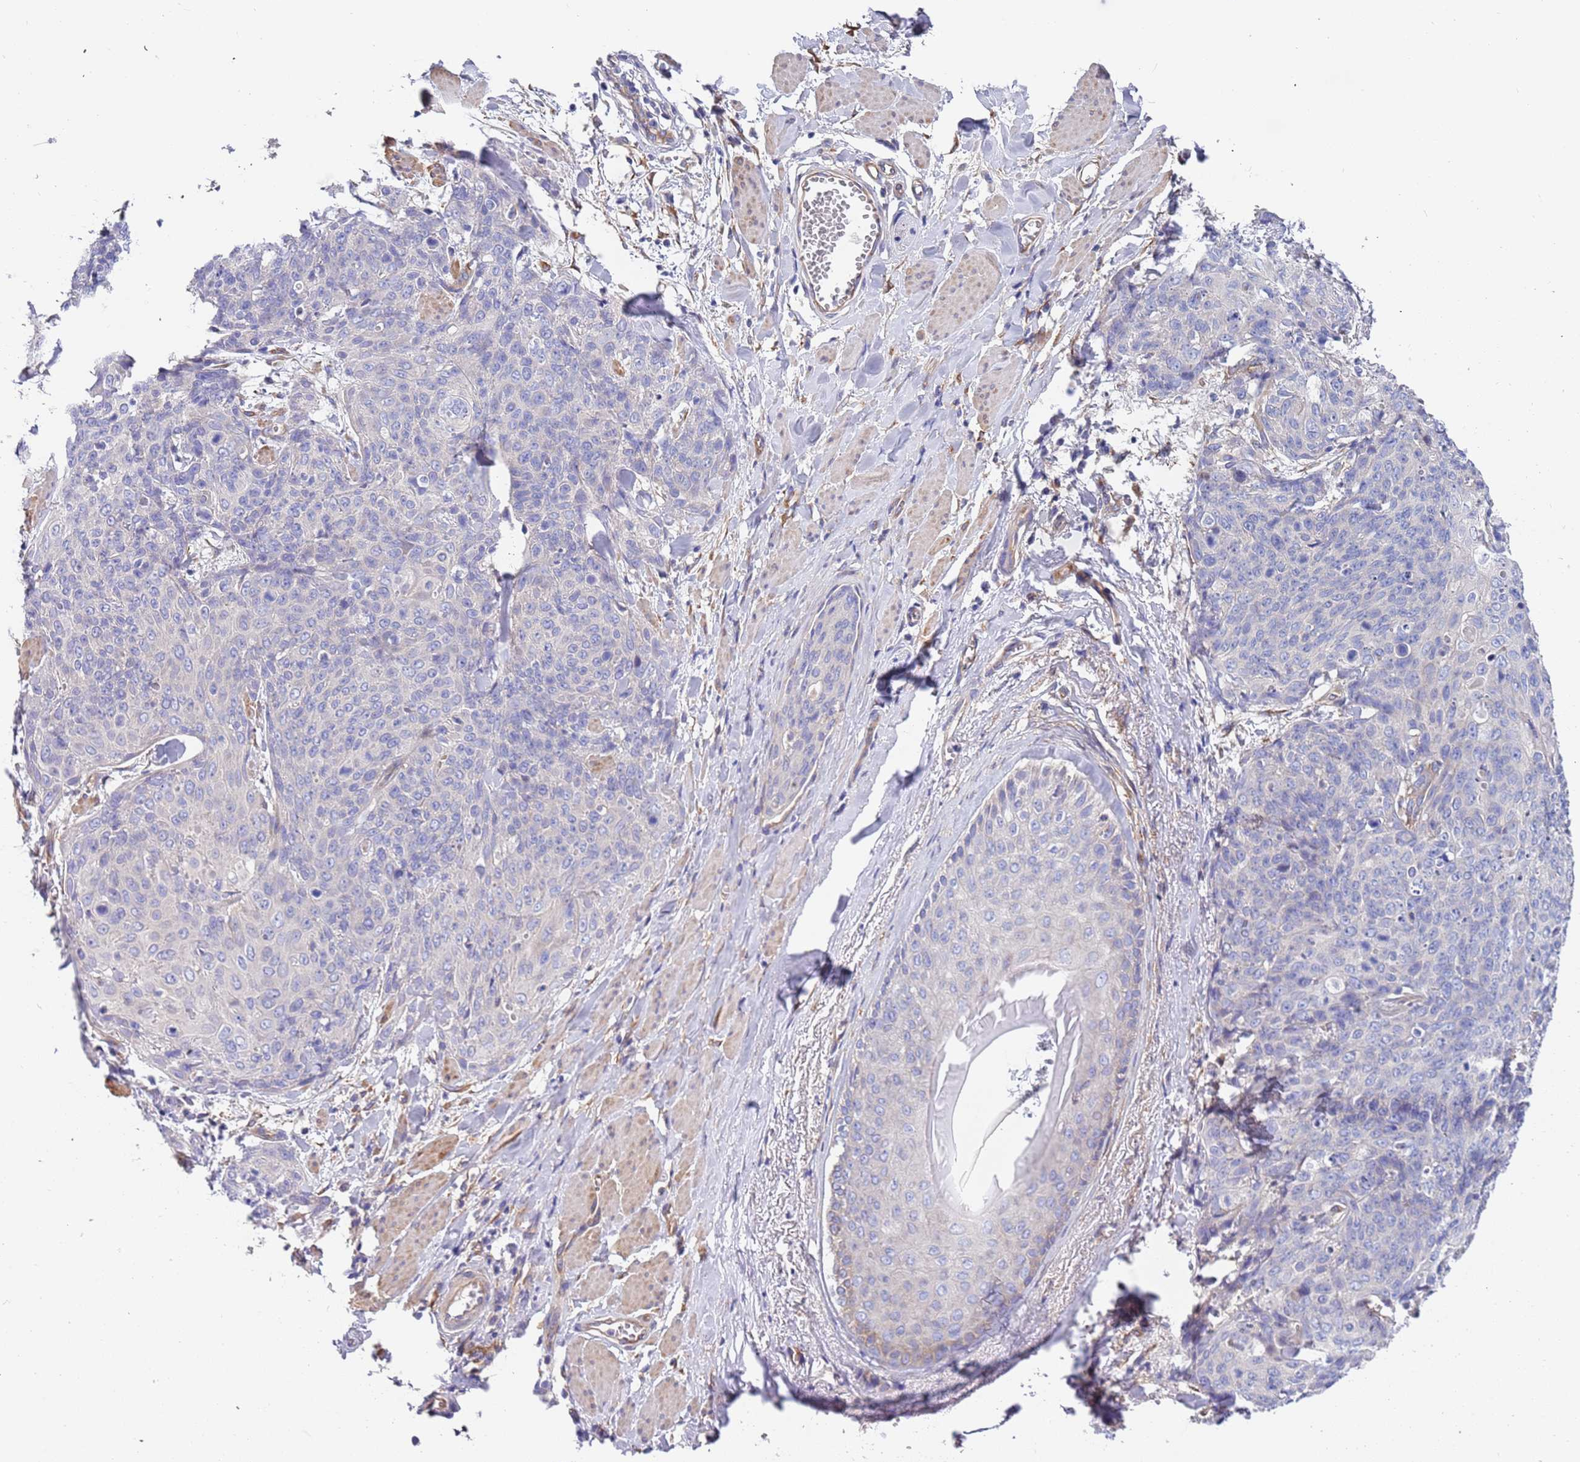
{"staining": {"intensity": "negative", "quantity": "none", "location": "none"}, "tissue": "skin cancer", "cell_type": "Tumor cells", "image_type": "cancer", "snomed": [{"axis": "morphology", "description": "Squamous cell carcinoma, NOS"}, {"axis": "topography", "description": "Skin"}, {"axis": "topography", "description": "Vulva"}], "caption": "Histopathology image shows no protein staining in tumor cells of squamous cell carcinoma (skin) tissue. (DAB (3,3'-diaminobenzidine) immunohistochemistry (IHC), high magnification).", "gene": "LAMB4", "patient": {"sex": "female", "age": 85}}